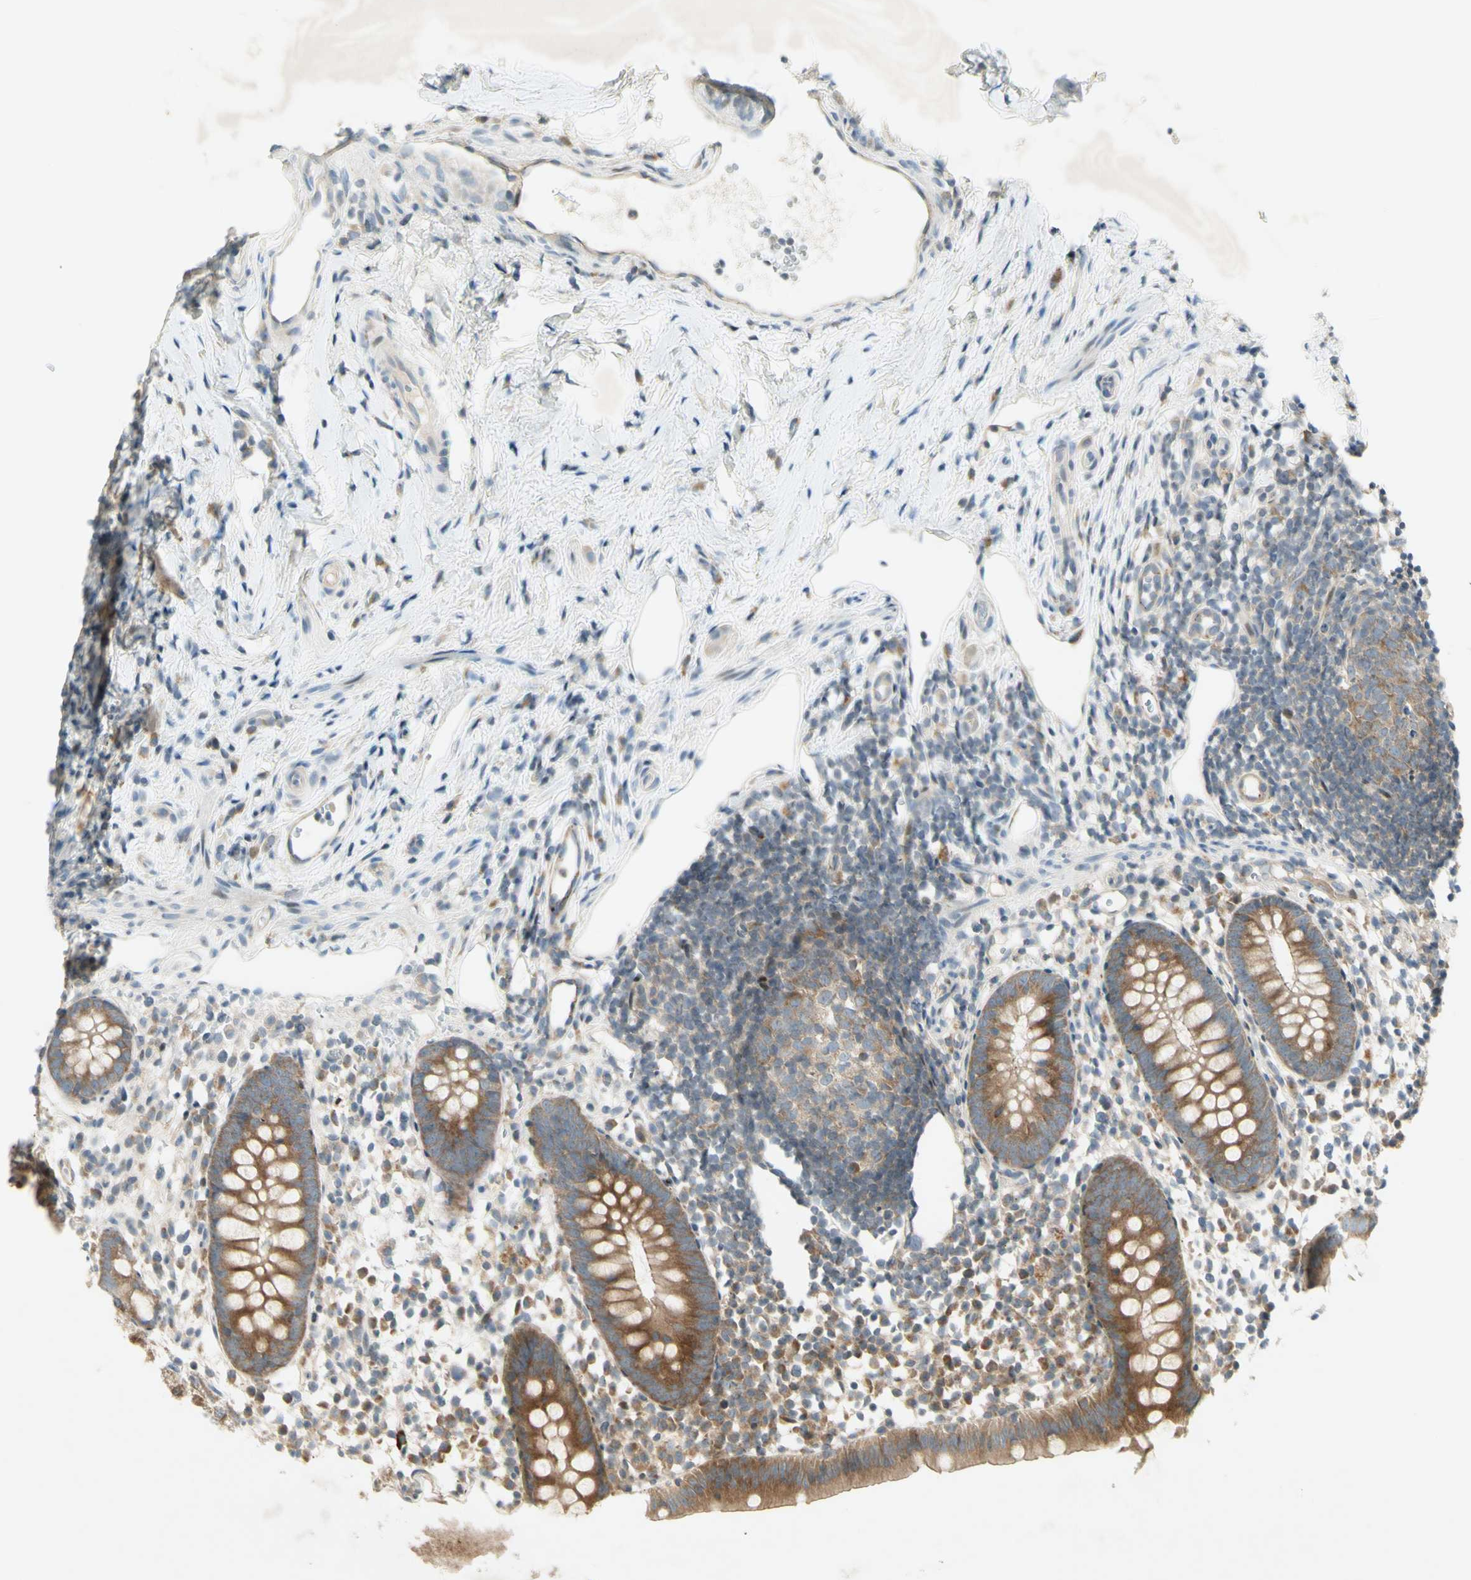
{"staining": {"intensity": "moderate", "quantity": ">75%", "location": "cytoplasmic/membranous"}, "tissue": "appendix", "cell_type": "Glandular cells", "image_type": "normal", "snomed": [{"axis": "morphology", "description": "Normal tissue, NOS"}, {"axis": "topography", "description": "Appendix"}], "caption": "The micrograph demonstrates immunohistochemical staining of benign appendix. There is moderate cytoplasmic/membranous staining is appreciated in approximately >75% of glandular cells. (DAB (3,3'-diaminobenzidine) IHC, brown staining for protein, blue staining for nuclei).", "gene": "ETF1", "patient": {"sex": "female", "age": 20}}